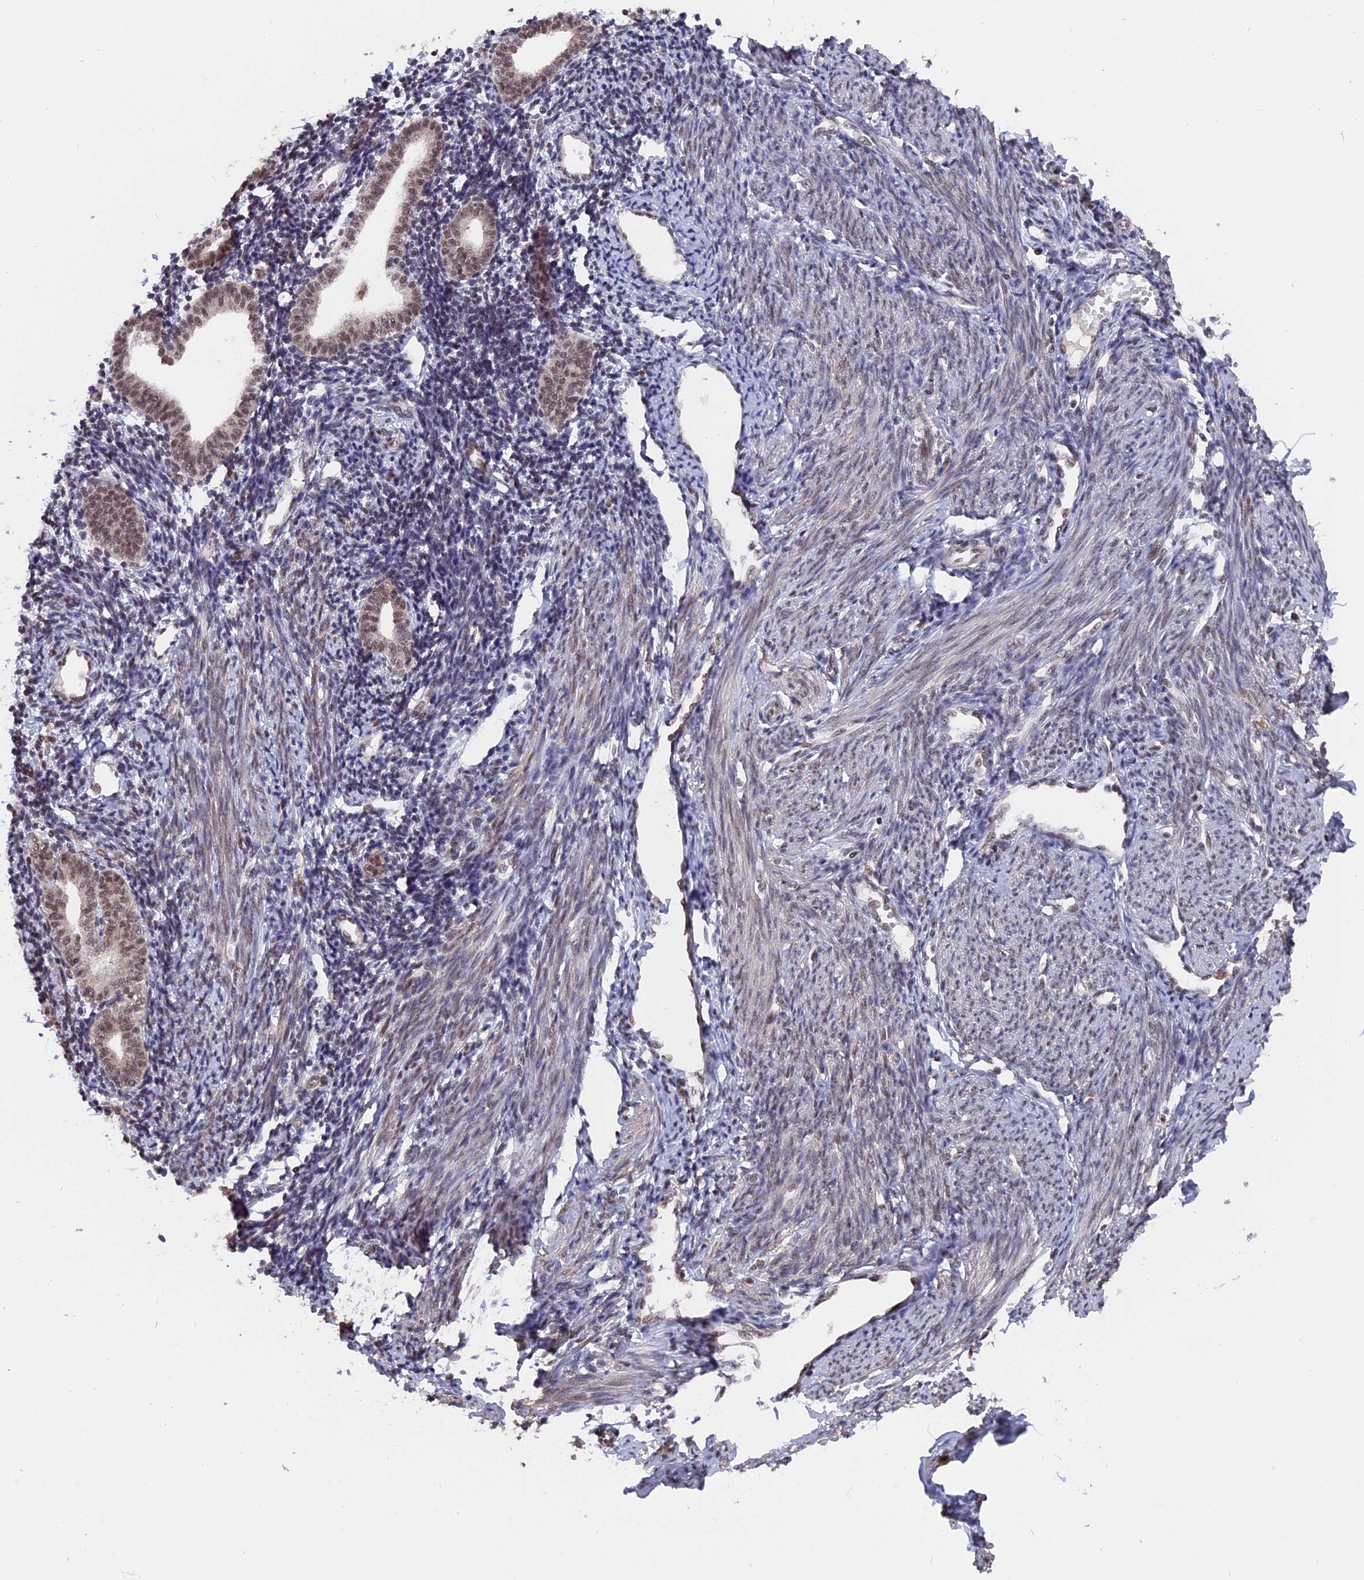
{"staining": {"intensity": "weak", "quantity": "25%-75%", "location": "nuclear"}, "tissue": "endometrium", "cell_type": "Cells in endometrial stroma", "image_type": "normal", "snomed": [{"axis": "morphology", "description": "Normal tissue, NOS"}, {"axis": "topography", "description": "Endometrium"}], "caption": "Protein expression analysis of normal human endometrium reveals weak nuclear expression in about 25%-75% of cells in endometrial stroma.", "gene": "SF3A2", "patient": {"sex": "female", "age": 56}}